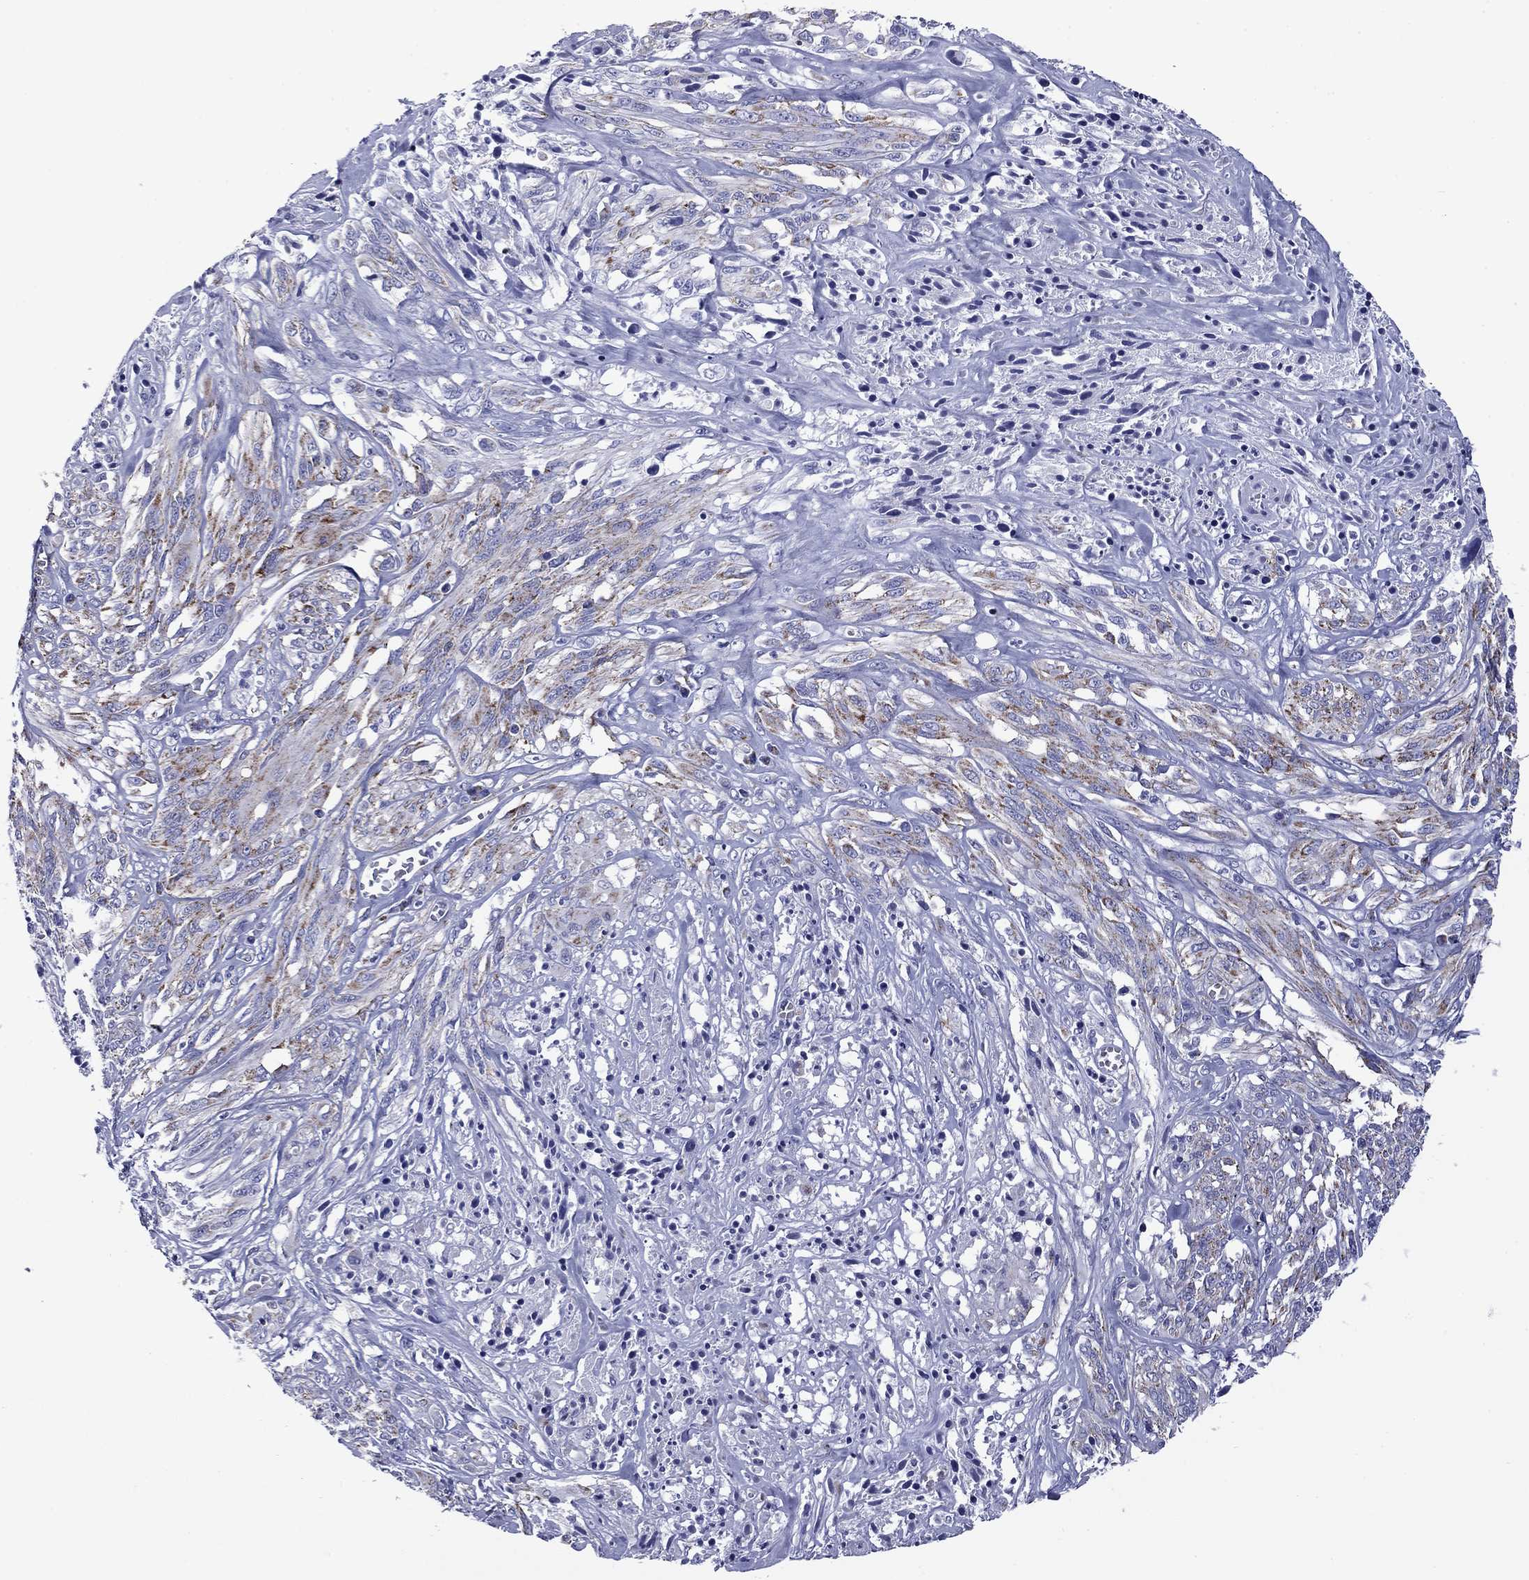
{"staining": {"intensity": "moderate", "quantity": "<25%", "location": "cytoplasmic/membranous"}, "tissue": "melanoma", "cell_type": "Tumor cells", "image_type": "cancer", "snomed": [{"axis": "morphology", "description": "Malignant melanoma, NOS"}, {"axis": "topography", "description": "Skin"}], "caption": "Immunohistochemistry (IHC) (DAB (3,3'-diaminobenzidine)) staining of human malignant melanoma demonstrates moderate cytoplasmic/membranous protein expression in approximately <25% of tumor cells. Ihc stains the protein in brown and the nuclei are stained blue.", "gene": "ACADSB", "patient": {"sex": "female", "age": 91}}